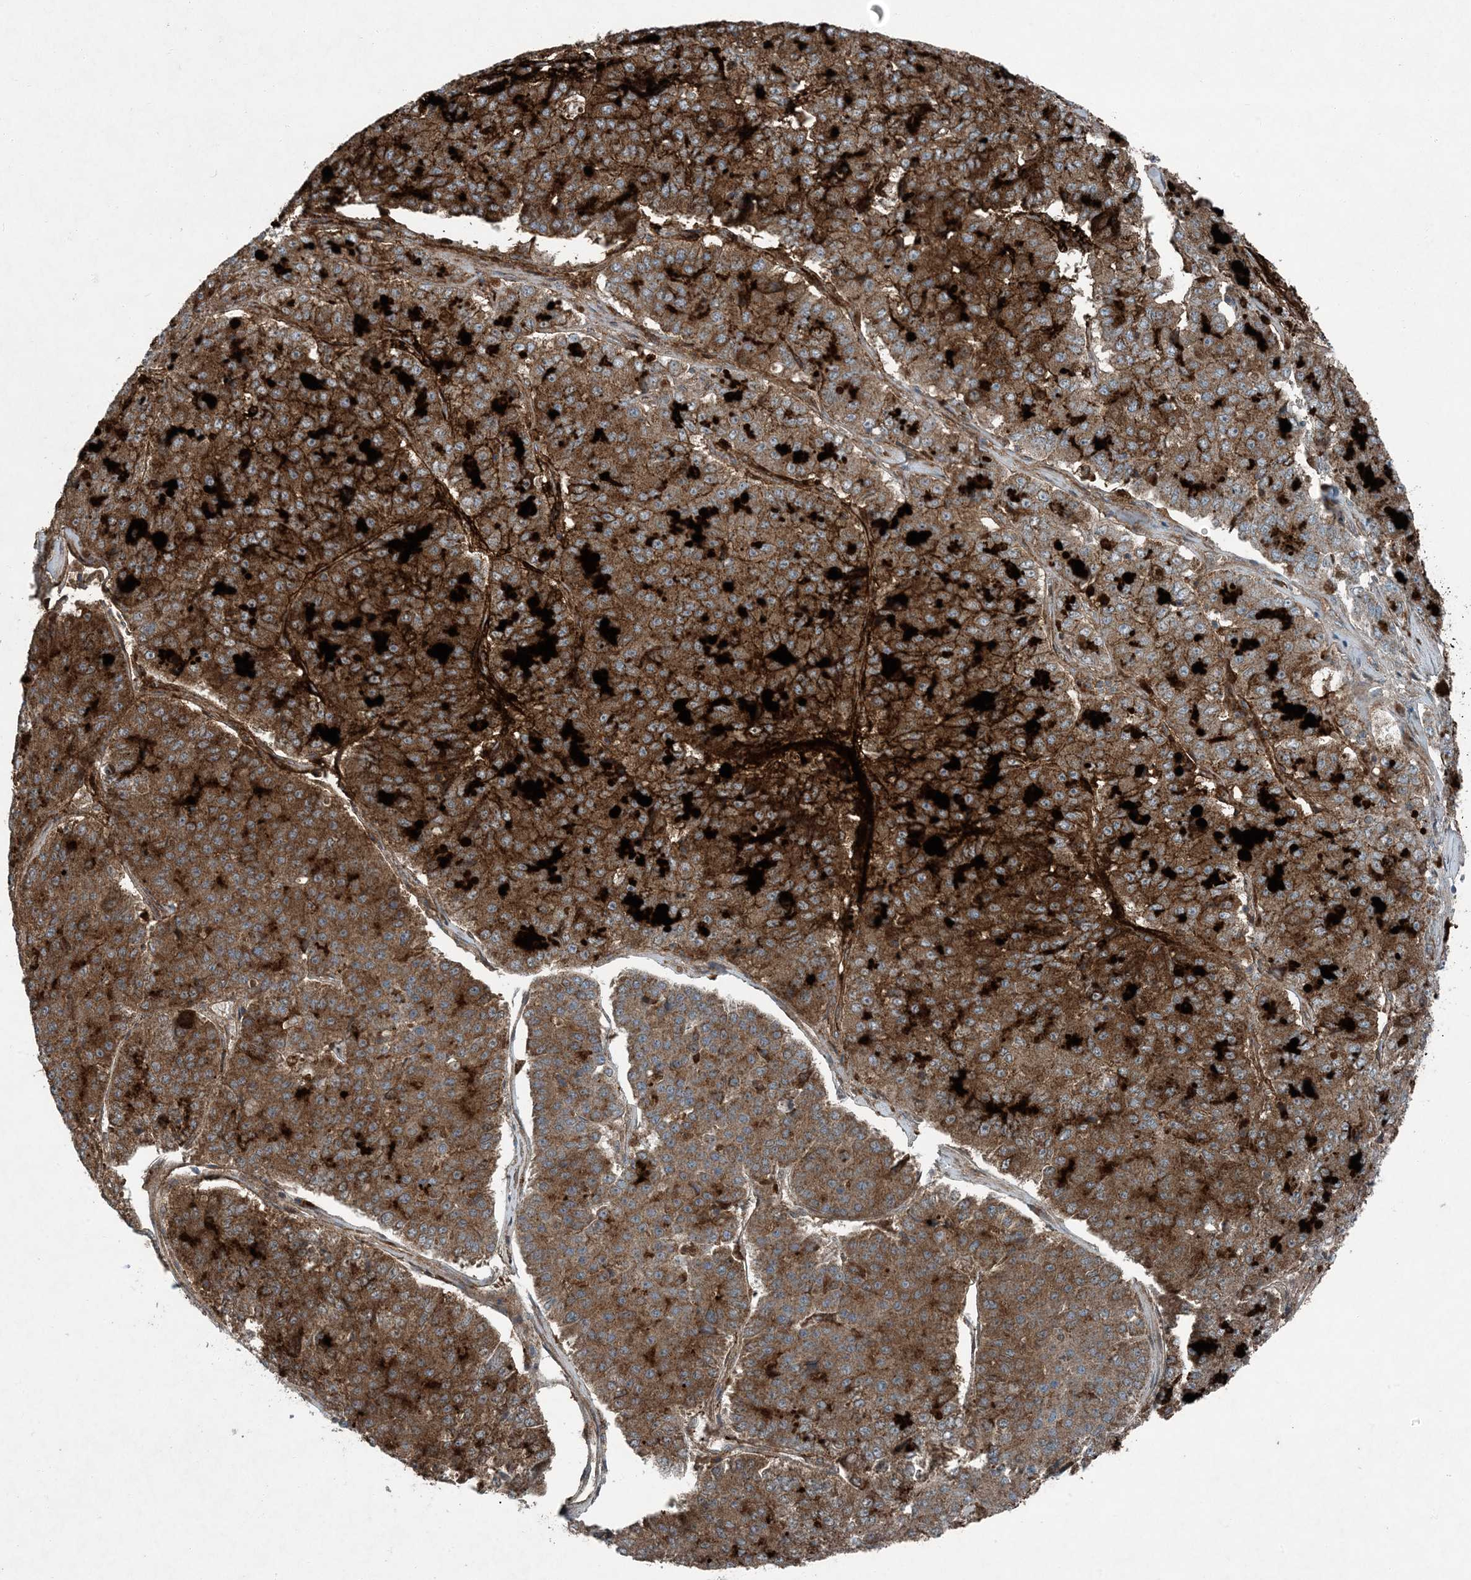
{"staining": {"intensity": "moderate", "quantity": ">75%", "location": "cytoplasmic/membranous"}, "tissue": "pancreatic cancer", "cell_type": "Tumor cells", "image_type": "cancer", "snomed": [{"axis": "morphology", "description": "Adenocarcinoma, NOS"}, {"axis": "topography", "description": "Pancreas"}], "caption": "Pancreatic adenocarcinoma stained with a protein marker exhibits moderate staining in tumor cells.", "gene": "APOM", "patient": {"sex": "male", "age": 50}}